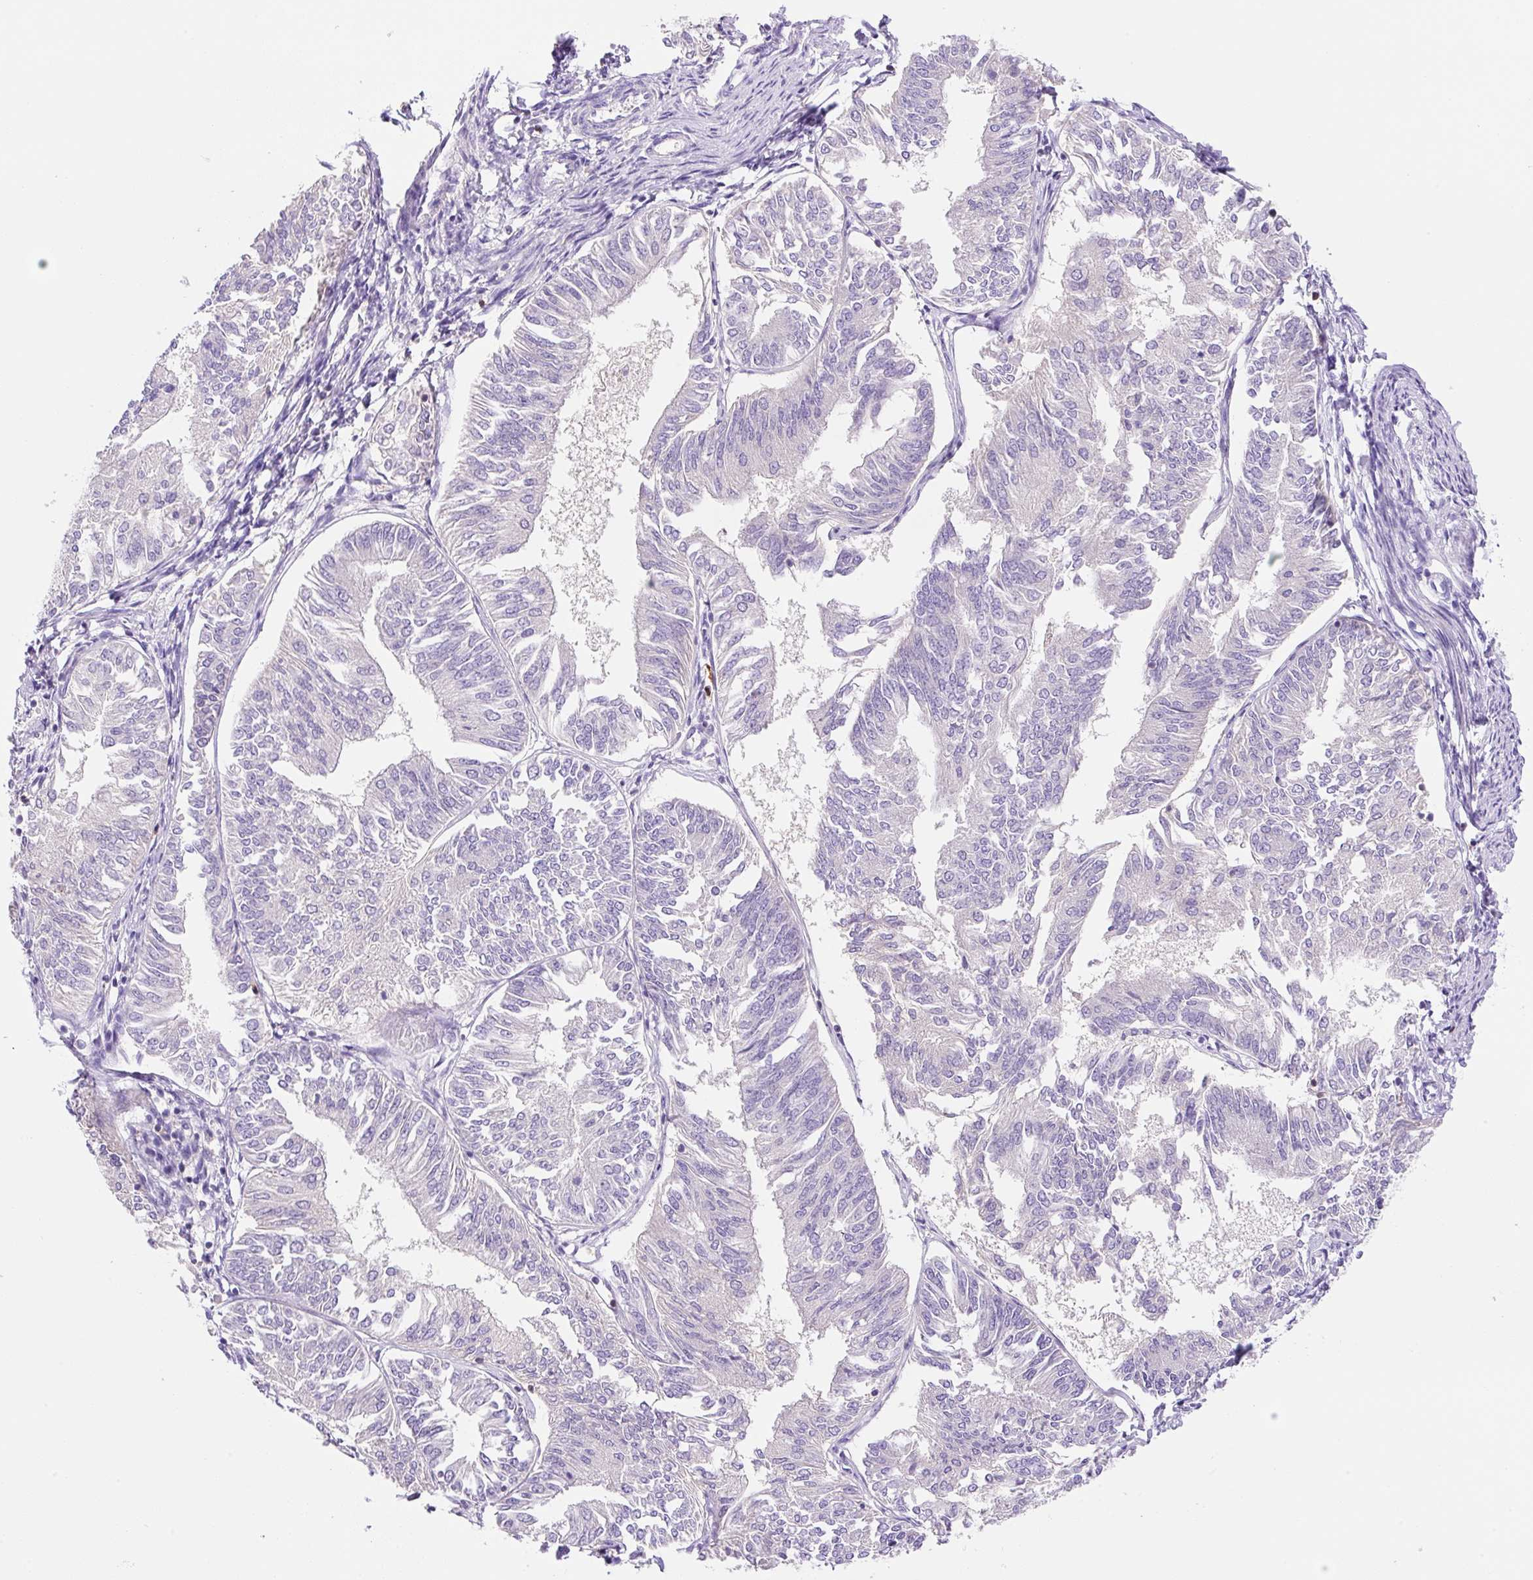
{"staining": {"intensity": "negative", "quantity": "none", "location": "none"}, "tissue": "endometrial cancer", "cell_type": "Tumor cells", "image_type": "cancer", "snomed": [{"axis": "morphology", "description": "Adenocarcinoma, NOS"}, {"axis": "topography", "description": "Endometrium"}], "caption": "Immunohistochemical staining of endometrial cancer exhibits no significant staining in tumor cells. (DAB (3,3'-diaminobenzidine) immunohistochemistry (IHC) visualized using brightfield microscopy, high magnification).", "gene": "NDST3", "patient": {"sex": "female", "age": 58}}